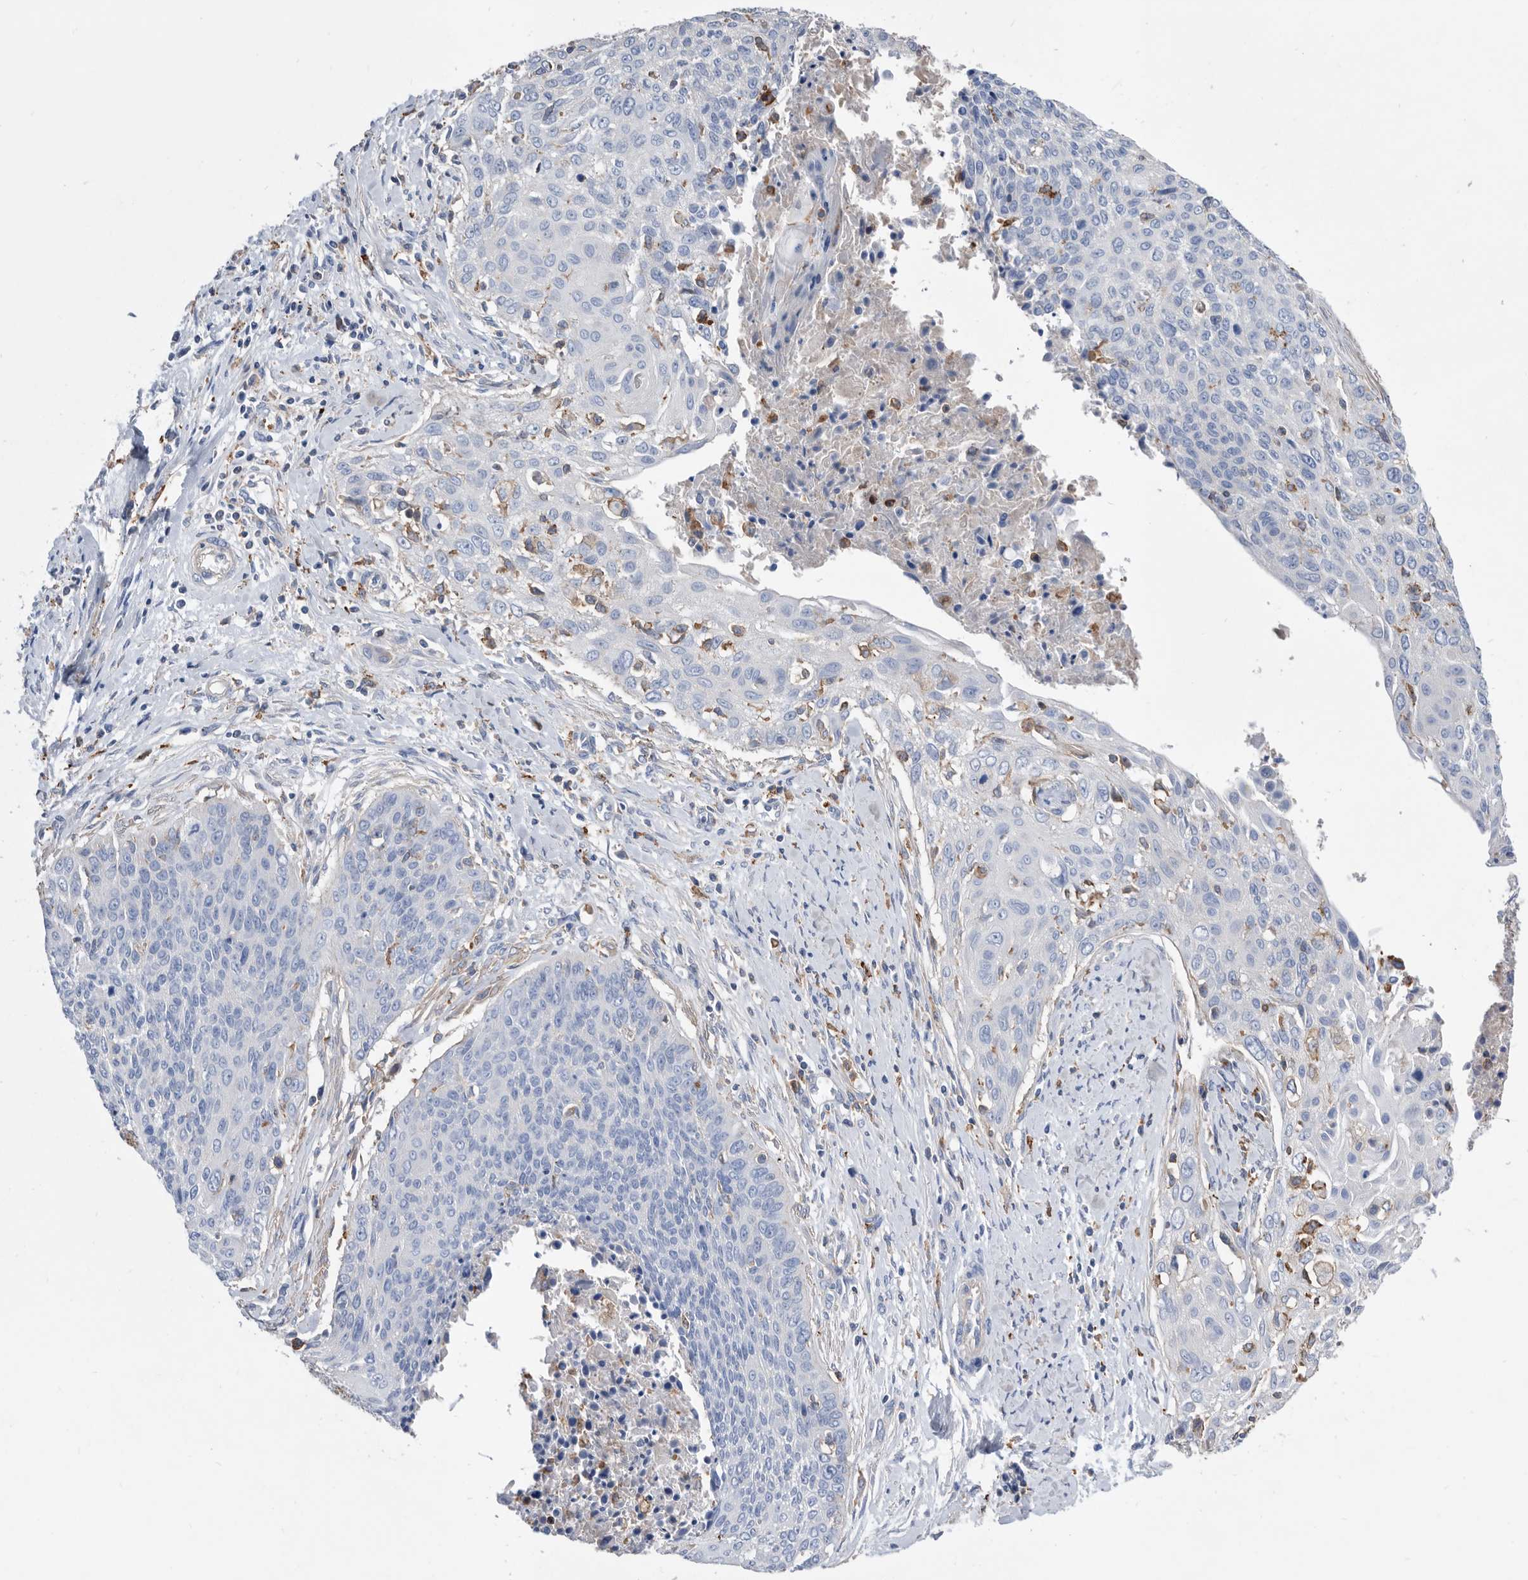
{"staining": {"intensity": "negative", "quantity": "none", "location": "none"}, "tissue": "cervical cancer", "cell_type": "Tumor cells", "image_type": "cancer", "snomed": [{"axis": "morphology", "description": "Squamous cell carcinoma, NOS"}, {"axis": "topography", "description": "Cervix"}], "caption": "The histopathology image demonstrates no significant staining in tumor cells of squamous cell carcinoma (cervical). (DAB immunohistochemistry, high magnification).", "gene": "MS4A4A", "patient": {"sex": "female", "age": 55}}